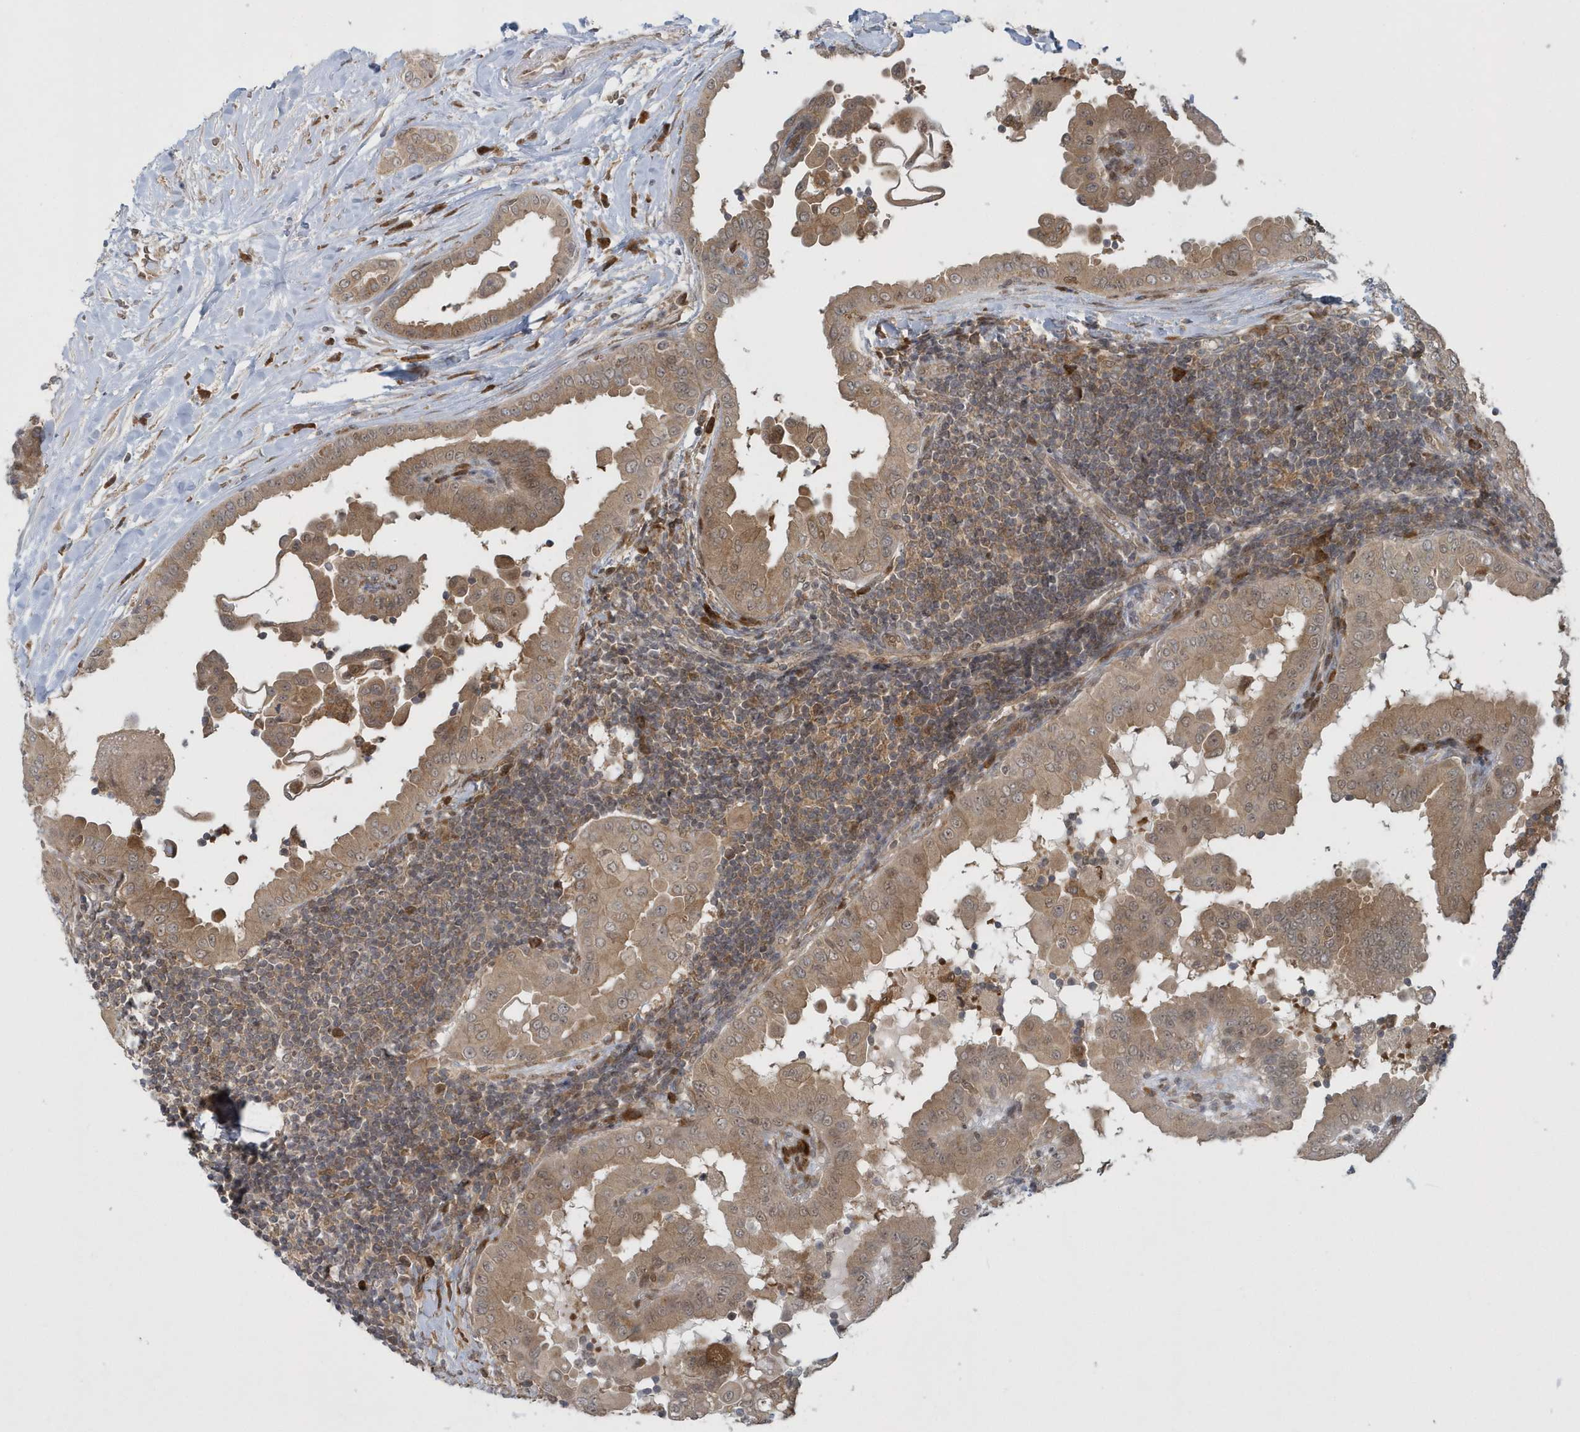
{"staining": {"intensity": "weak", "quantity": ">75%", "location": "cytoplasmic/membranous"}, "tissue": "thyroid cancer", "cell_type": "Tumor cells", "image_type": "cancer", "snomed": [{"axis": "morphology", "description": "Papillary adenocarcinoma, NOS"}, {"axis": "topography", "description": "Thyroid gland"}], "caption": "The micrograph shows a brown stain indicating the presence of a protein in the cytoplasmic/membranous of tumor cells in thyroid papillary adenocarcinoma.", "gene": "ATG4A", "patient": {"sex": "male", "age": 33}}